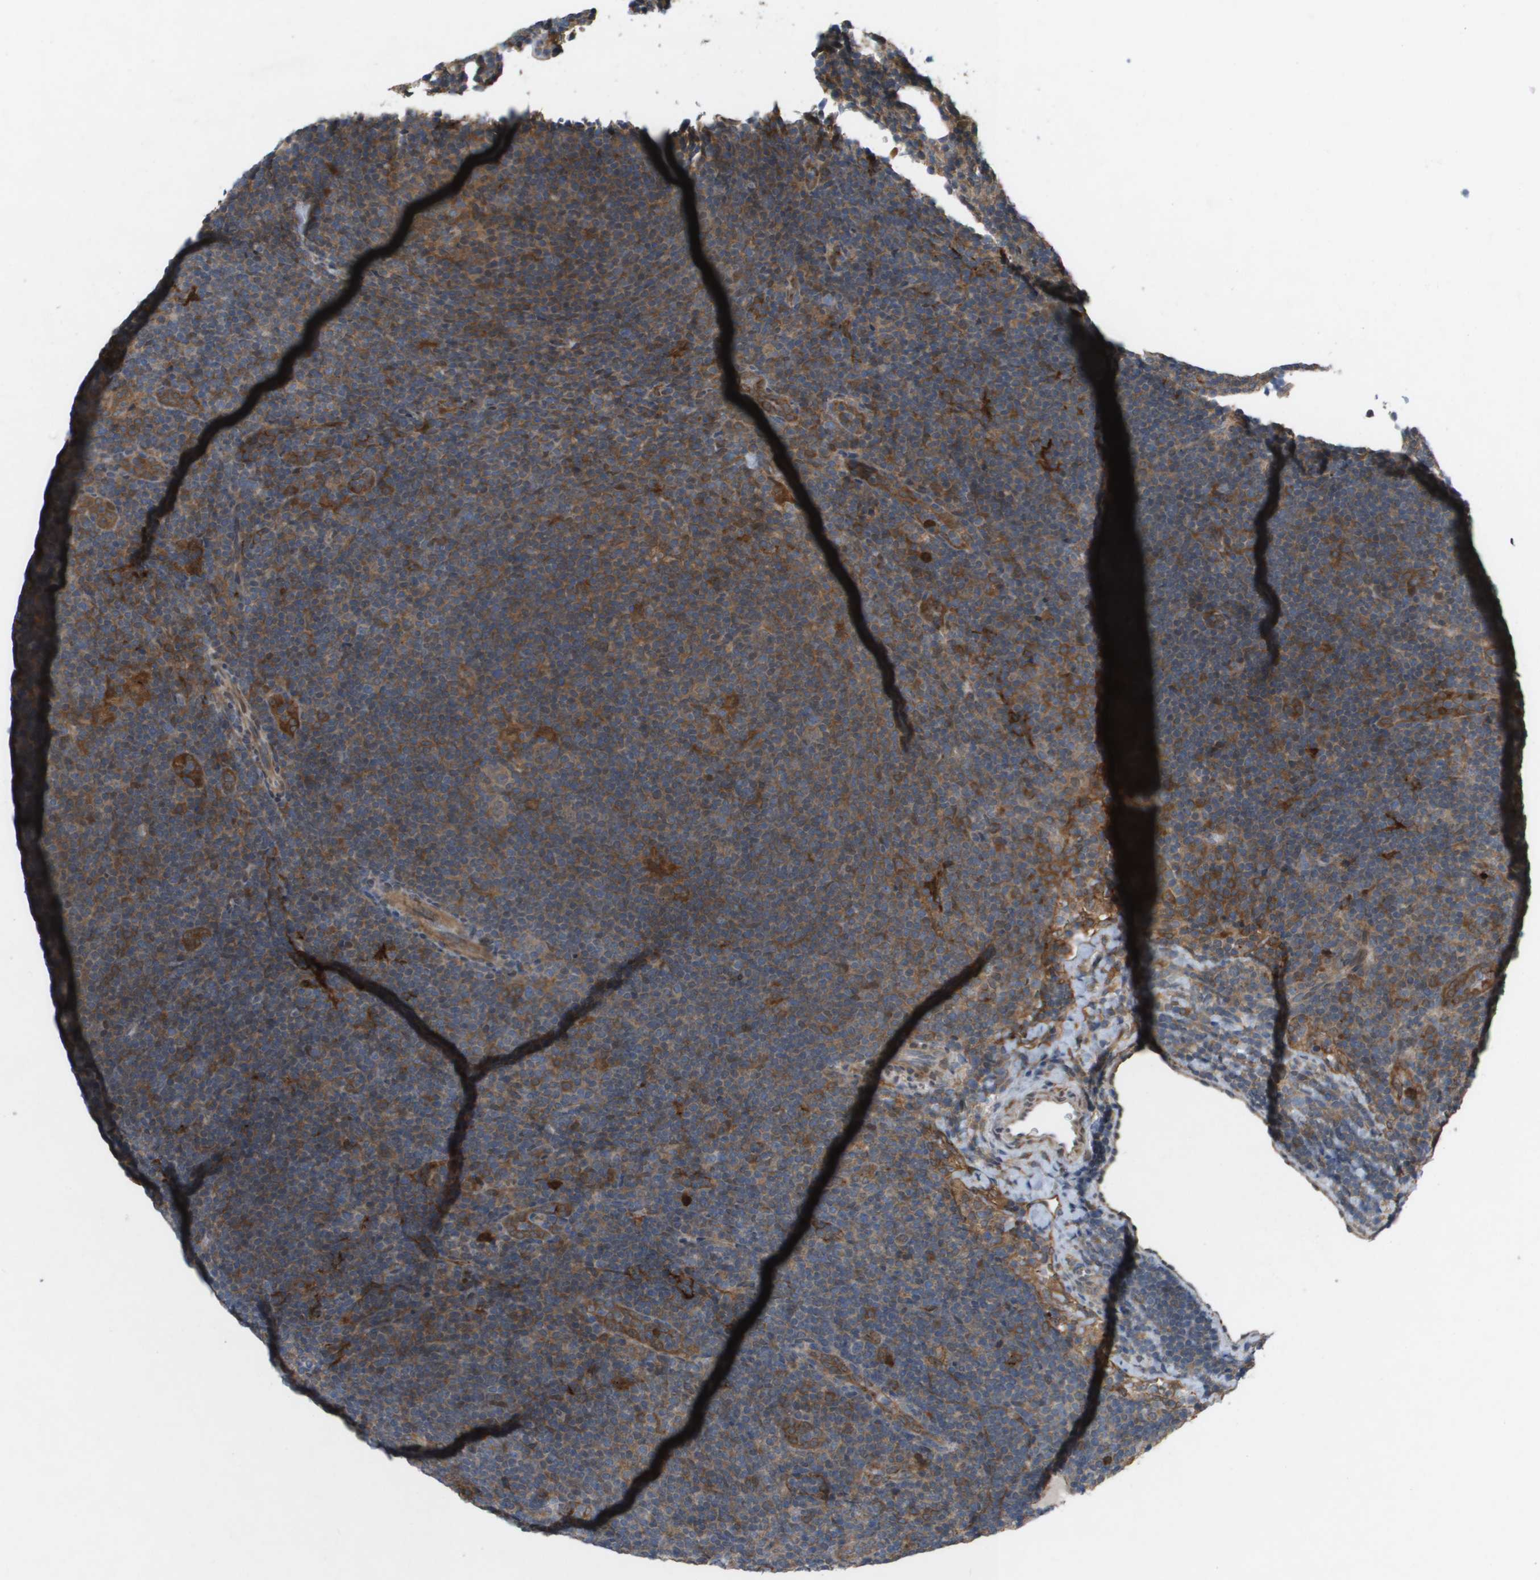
{"staining": {"intensity": "moderate", "quantity": ">75%", "location": "cytoplasmic/membranous"}, "tissue": "lymphoma", "cell_type": "Tumor cells", "image_type": "cancer", "snomed": [{"axis": "morphology", "description": "Hodgkin's disease, NOS"}, {"axis": "topography", "description": "Lymph node"}], "caption": "Lymphoma was stained to show a protein in brown. There is medium levels of moderate cytoplasmic/membranous positivity in approximately >75% of tumor cells.", "gene": "PALD1", "patient": {"sex": "female", "age": 57}}